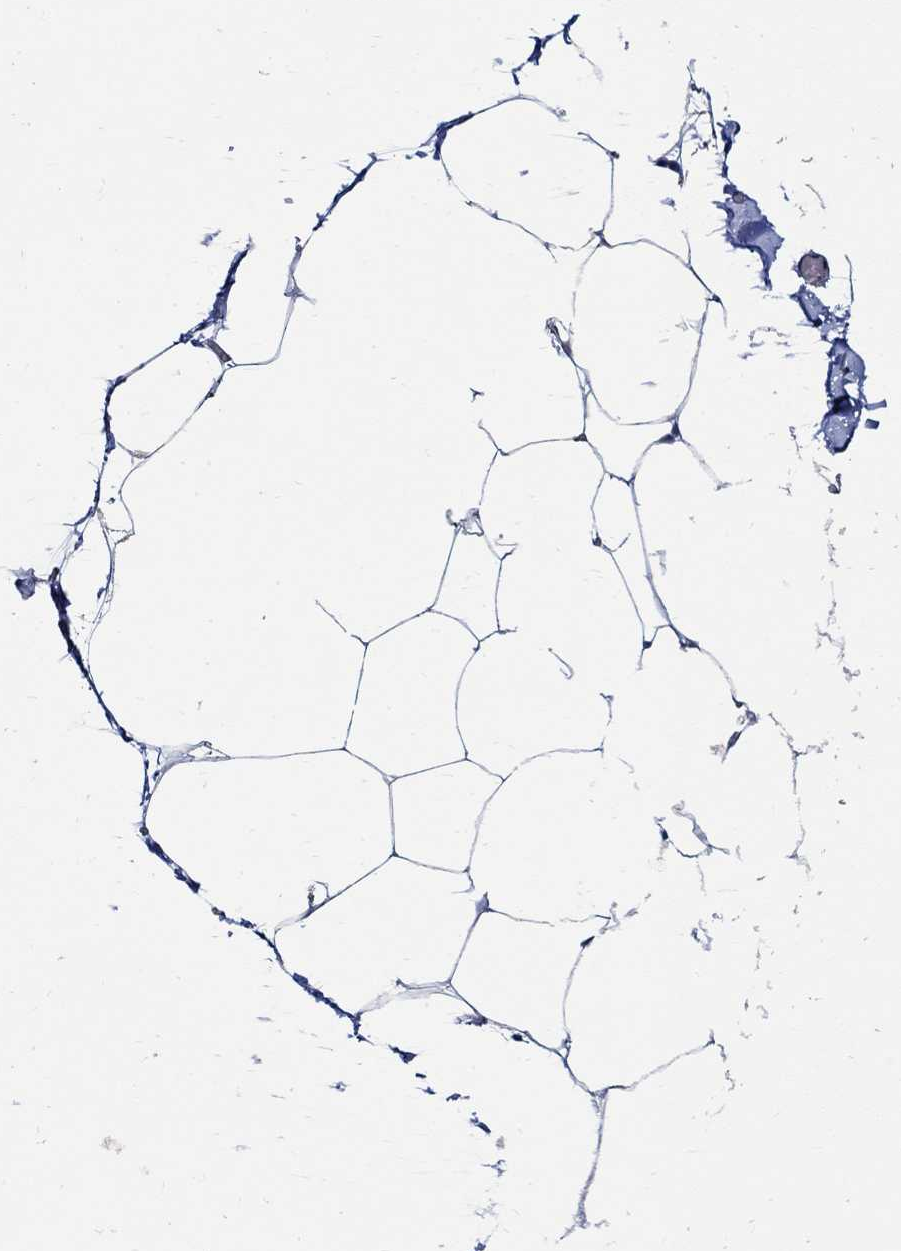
{"staining": {"intensity": "negative", "quantity": "none", "location": "none"}, "tissue": "adipose tissue", "cell_type": "Adipocytes", "image_type": "normal", "snomed": [{"axis": "morphology", "description": "Normal tissue, NOS"}, {"axis": "topography", "description": "Adipose tissue"}], "caption": "Protein analysis of benign adipose tissue demonstrates no significant staining in adipocytes.", "gene": "PRX", "patient": {"sex": "male", "age": 57}}